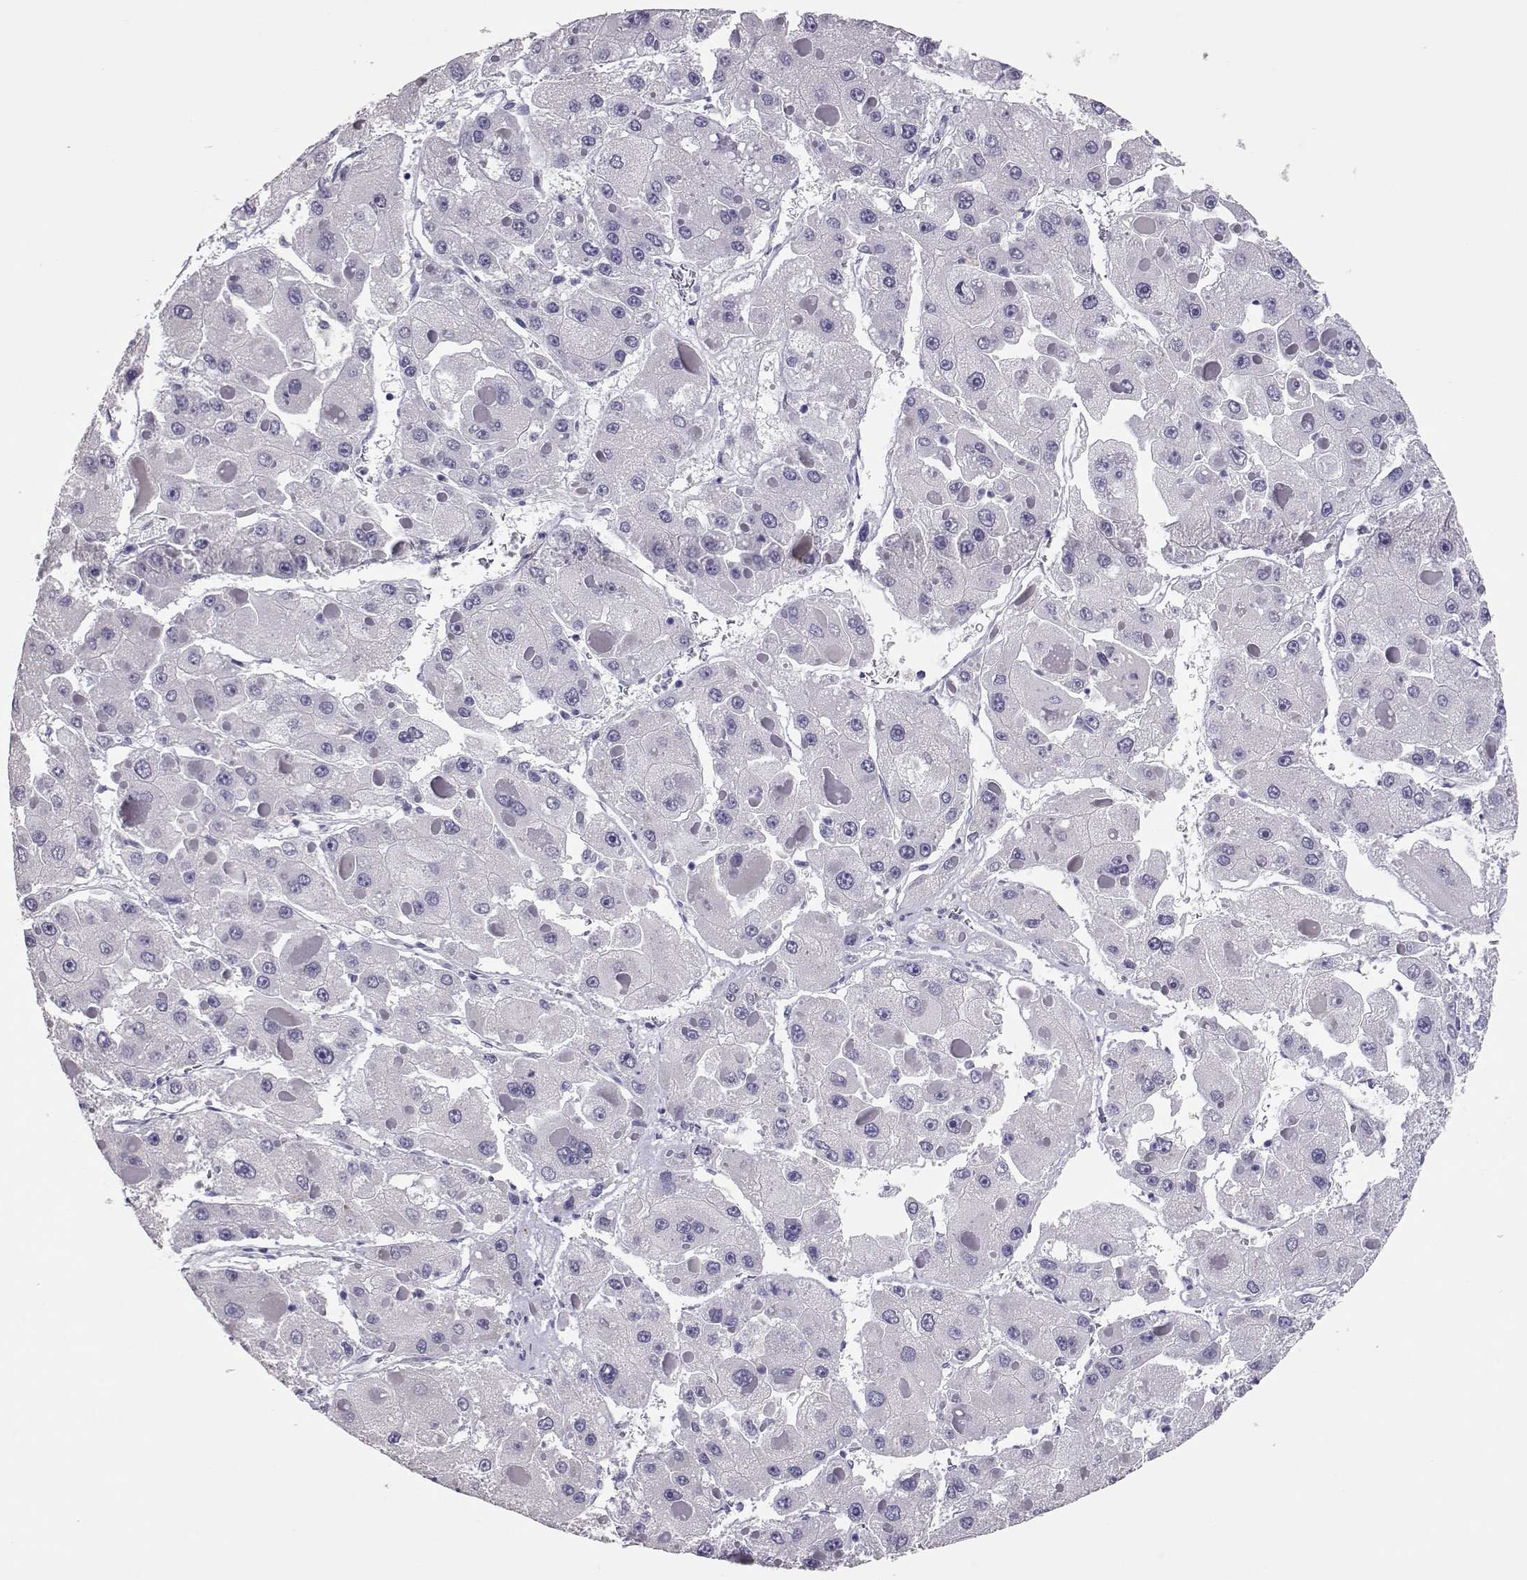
{"staining": {"intensity": "negative", "quantity": "none", "location": "none"}, "tissue": "liver cancer", "cell_type": "Tumor cells", "image_type": "cancer", "snomed": [{"axis": "morphology", "description": "Carcinoma, Hepatocellular, NOS"}, {"axis": "topography", "description": "Liver"}], "caption": "This is an IHC micrograph of human liver cancer. There is no staining in tumor cells.", "gene": "PMCH", "patient": {"sex": "female", "age": 73}}